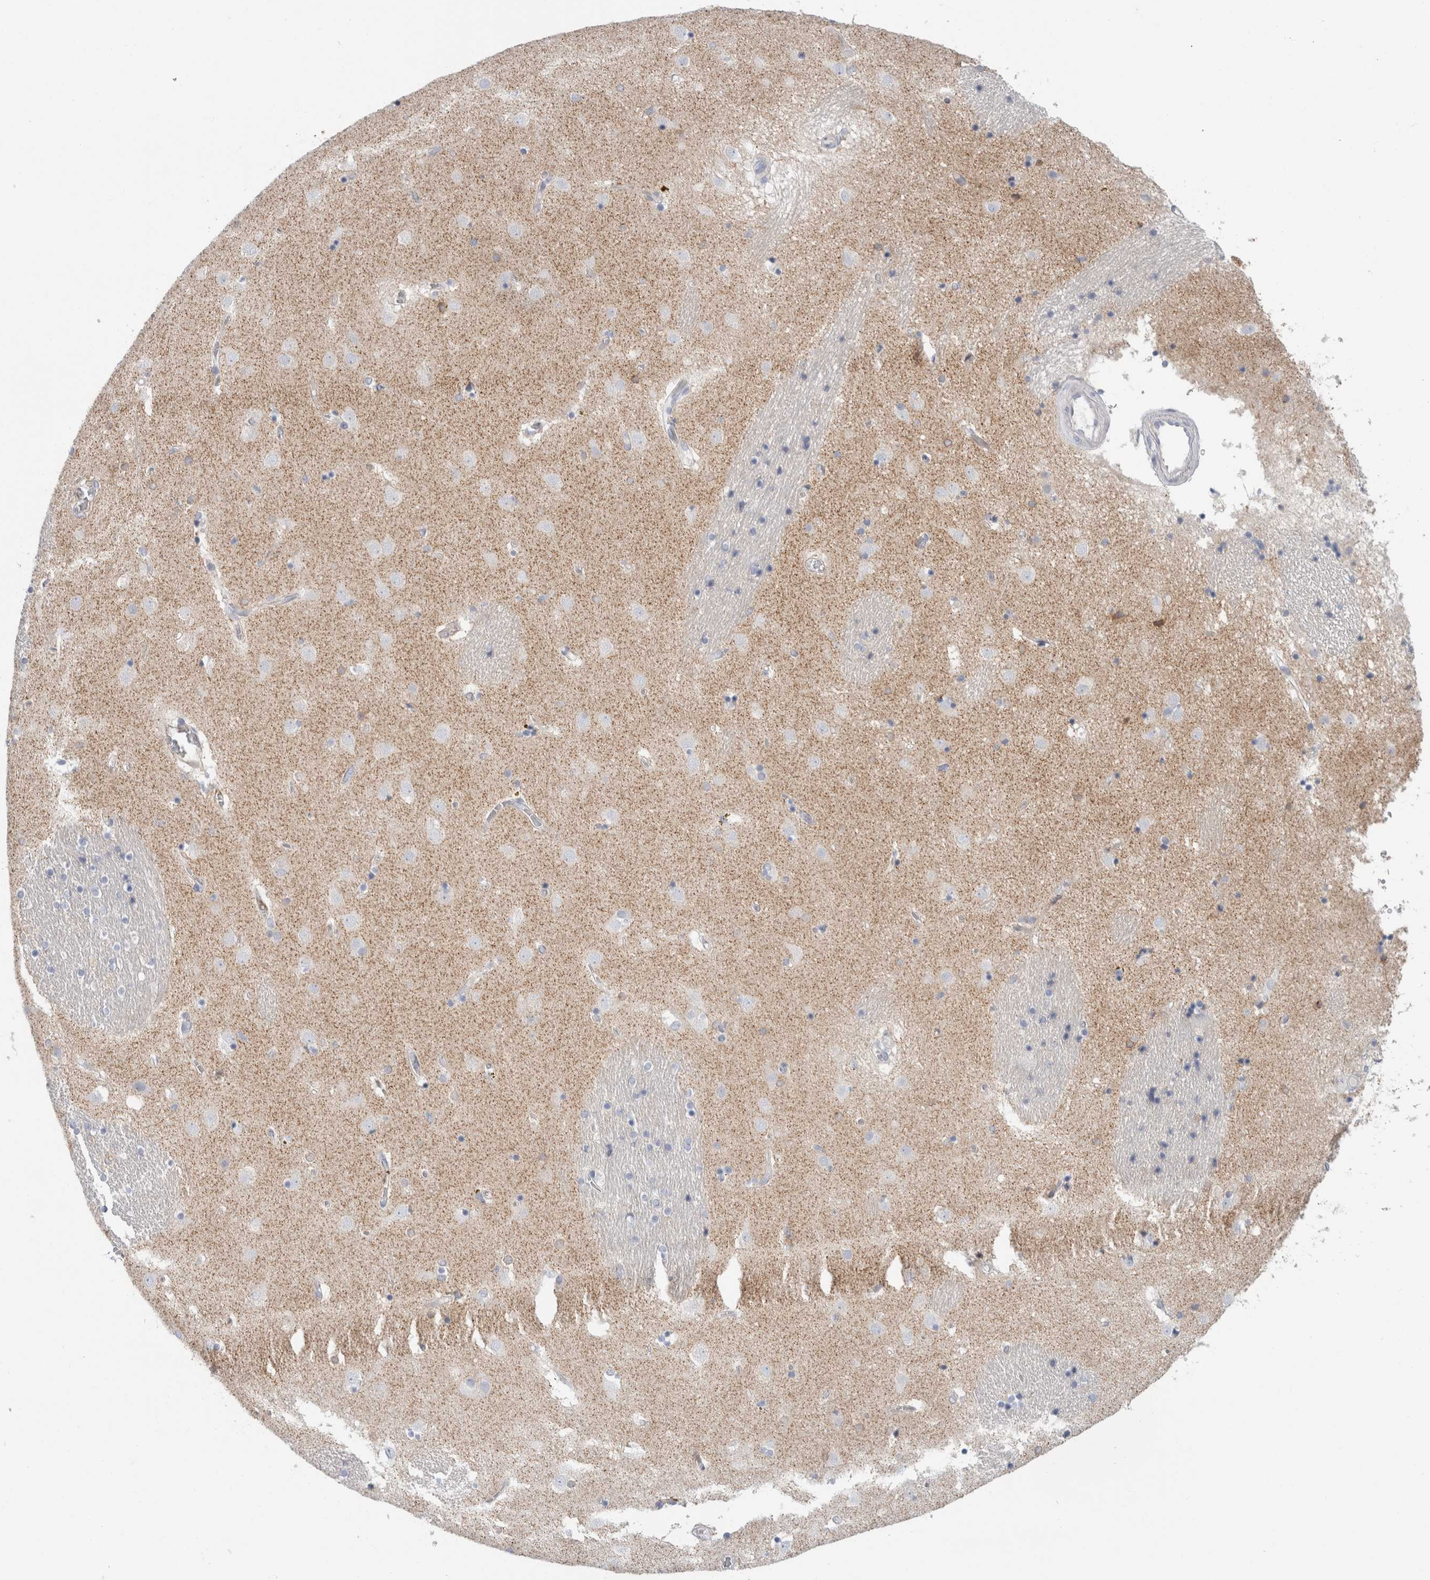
{"staining": {"intensity": "negative", "quantity": "none", "location": "none"}, "tissue": "caudate", "cell_type": "Glial cells", "image_type": "normal", "snomed": [{"axis": "morphology", "description": "Normal tissue, NOS"}, {"axis": "topography", "description": "Lateral ventricle wall"}], "caption": "This is an IHC image of benign human caudate. There is no positivity in glial cells.", "gene": "CD55", "patient": {"sex": "male", "age": 70}}